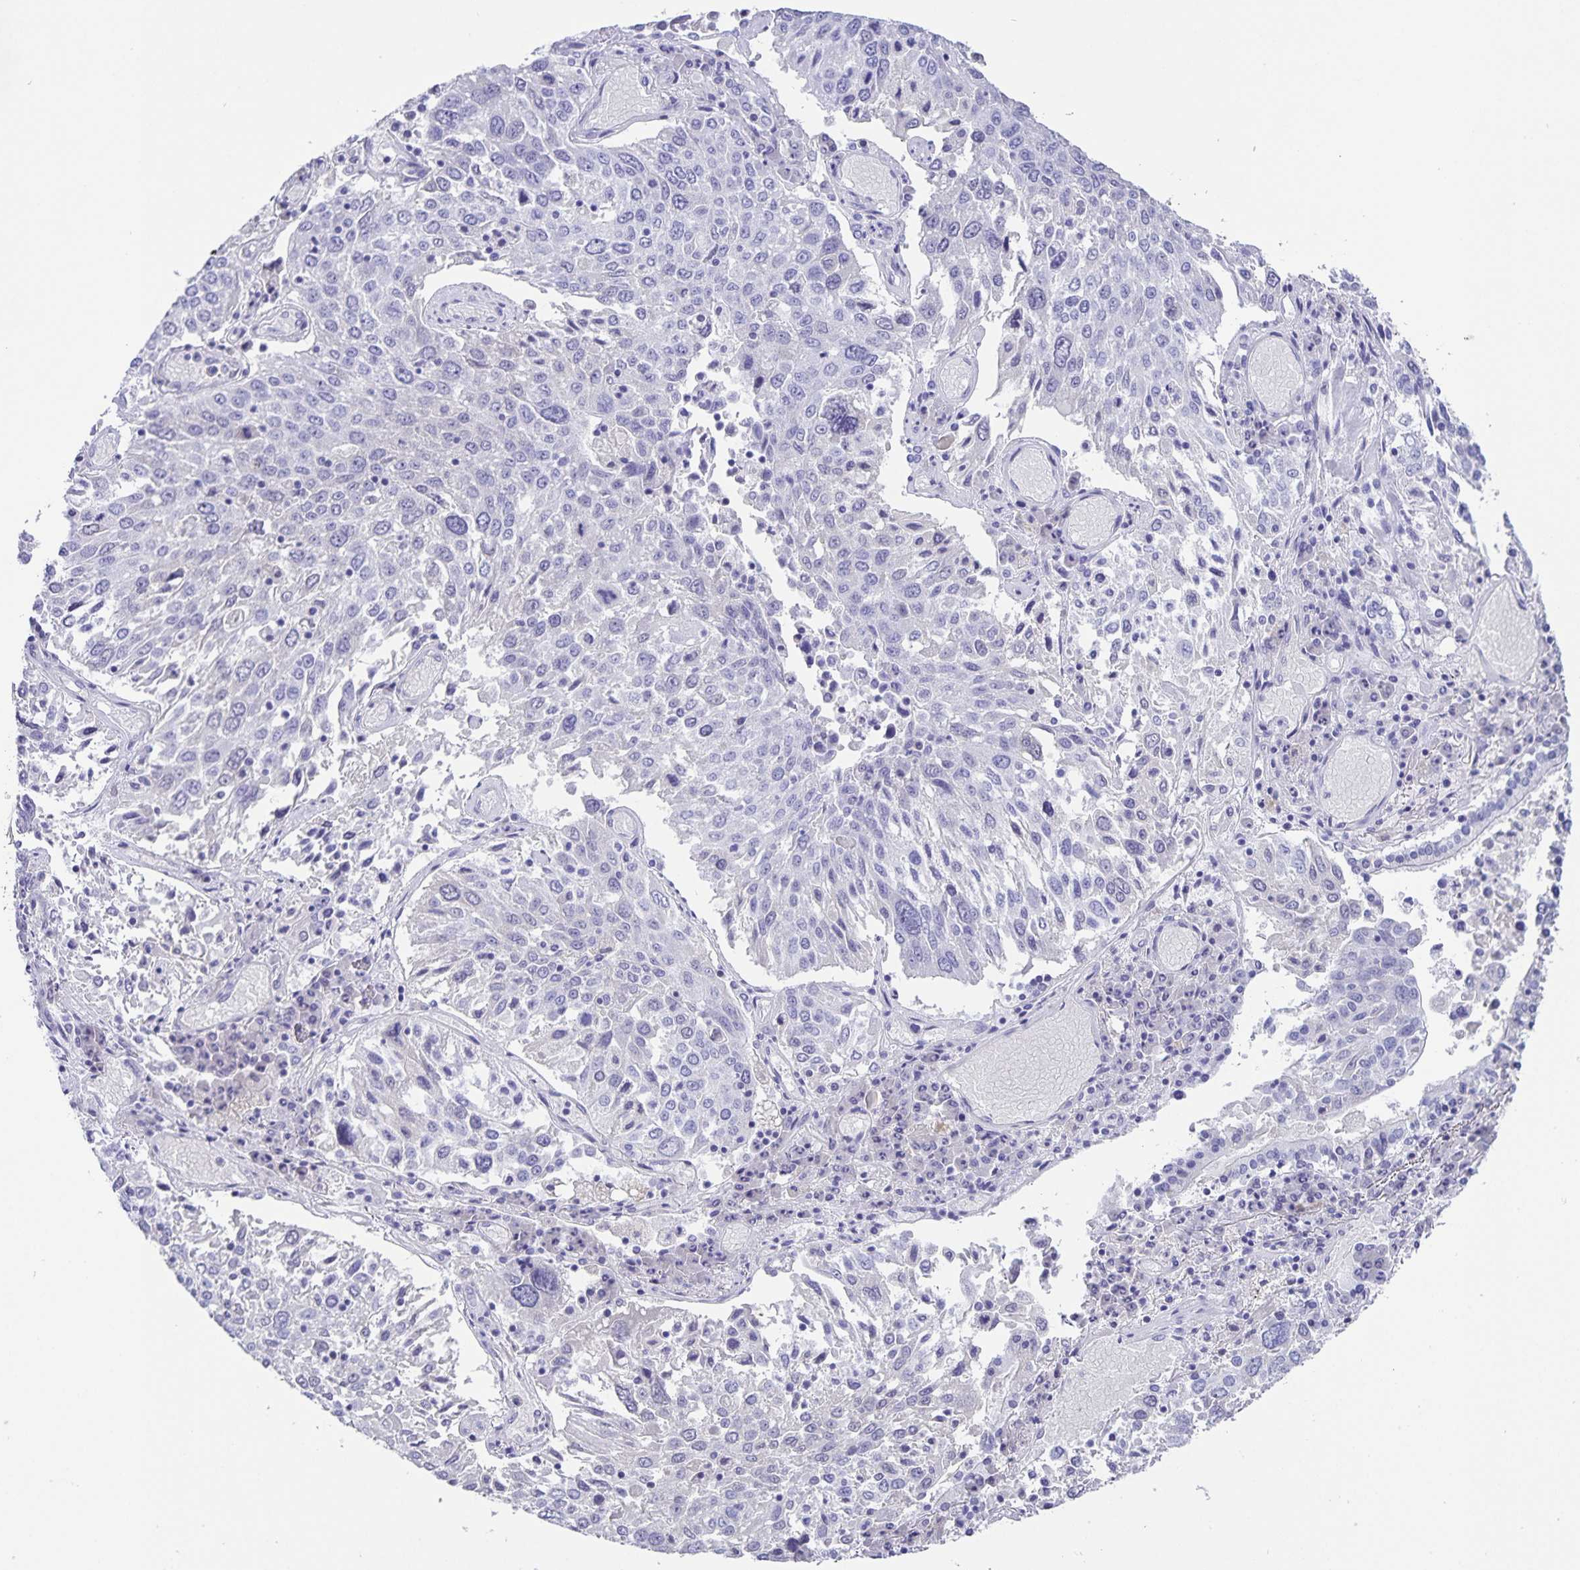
{"staining": {"intensity": "negative", "quantity": "none", "location": "none"}, "tissue": "lung cancer", "cell_type": "Tumor cells", "image_type": "cancer", "snomed": [{"axis": "morphology", "description": "Squamous cell carcinoma, NOS"}, {"axis": "topography", "description": "Lung"}], "caption": "There is no significant positivity in tumor cells of lung cancer (squamous cell carcinoma). (Stains: DAB immunohistochemistry (IHC) with hematoxylin counter stain, Microscopy: brightfield microscopy at high magnification).", "gene": "UBQLN3", "patient": {"sex": "male", "age": 65}}